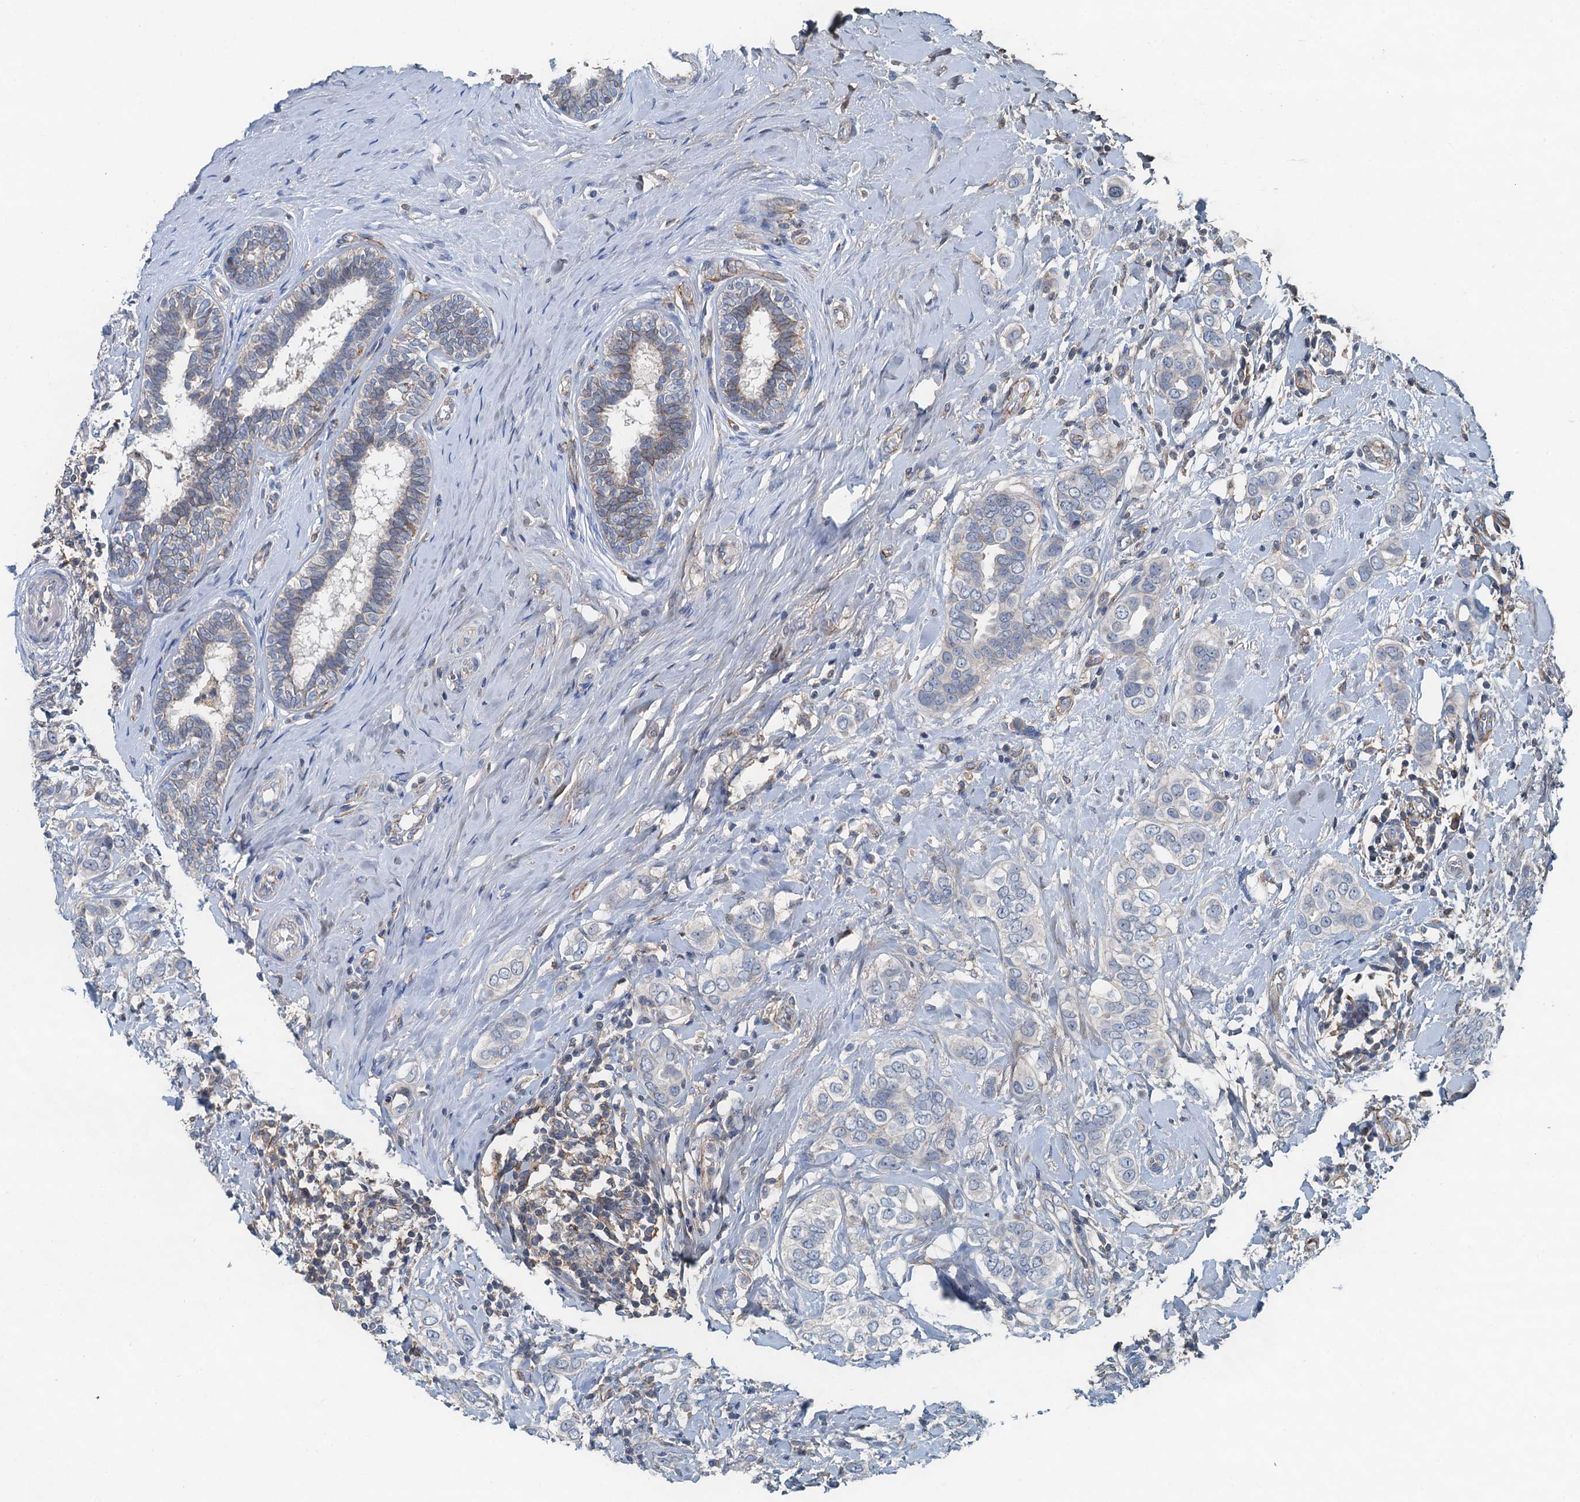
{"staining": {"intensity": "negative", "quantity": "none", "location": "none"}, "tissue": "breast cancer", "cell_type": "Tumor cells", "image_type": "cancer", "snomed": [{"axis": "morphology", "description": "Lobular carcinoma"}, {"axis": "topography", "description": "Breast"}], "caption": "High magnification brightfield microscopy of breast lobular carcinoma stained with DAB (brown) and counterstained with hematoxylin (blue): tumor cells show no significant expression.", "gene": "THAP10", "patient": {"sex": "female", "age": 51}}